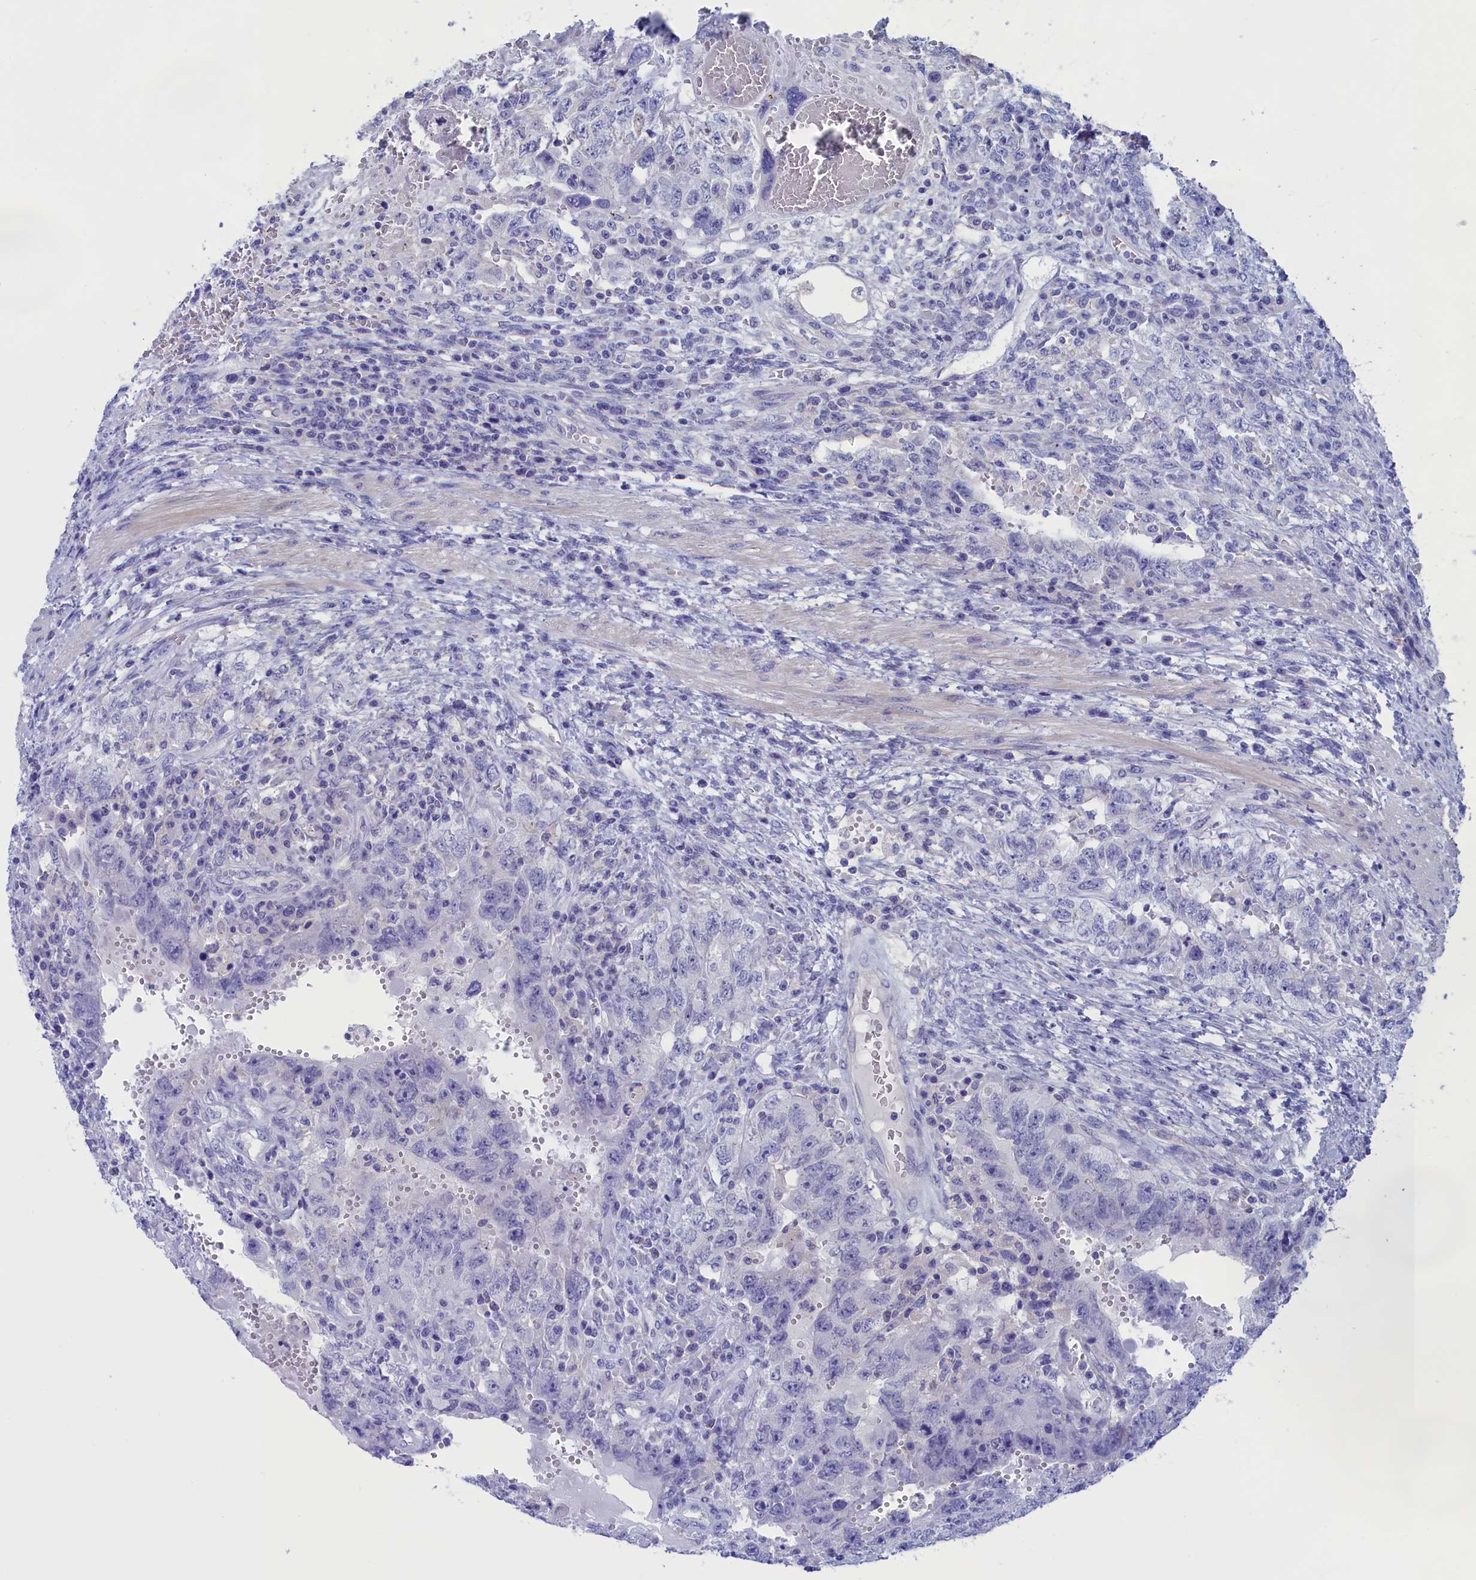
{"staining": {"intensity": "negative", "quantity": "none", "location": "none"}, "tissue": "testis cancer", "cell_type": "Tumor cells", "image_type": "cancer", "snomed": [{"axis": "morphology", "description": "Carcinoma, Embryonal, NOS"}, {"axis": "topography", "description": "Testis"}], "caption": "The immunohistochemistry (IHC) histopathology image has no significant expression in tumor cells of testis embryonal carcinoma tissue.", "gene": "VPS35L", "patient": {"sex": "male", "age": 26}}